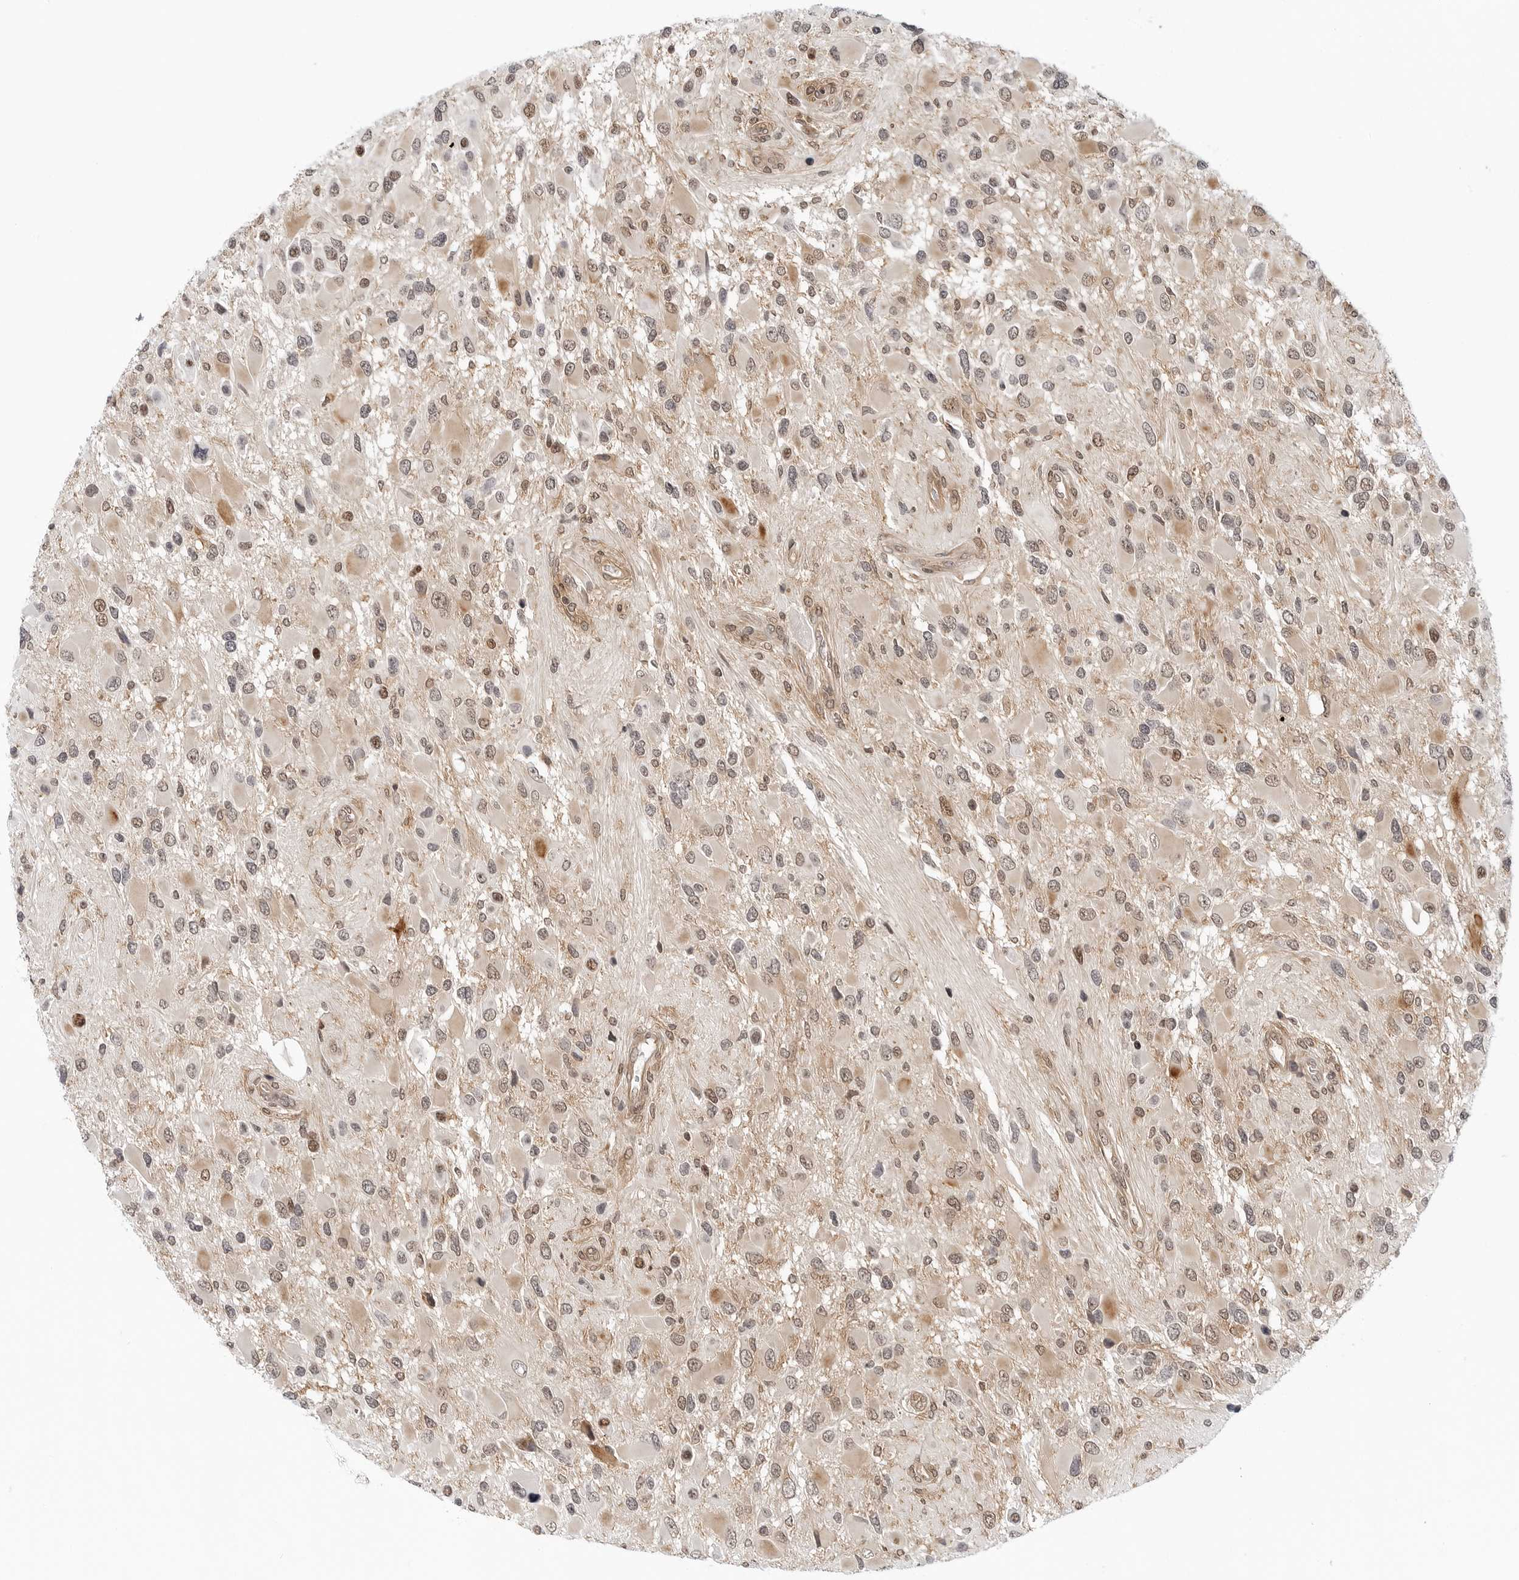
{"staining": {"intensity": "weak", "quantity": "25%-75%", "location": "cytoplasmic/membranous,nuclear"}, "tissue": "glioma", "cell_type": "Tumor cells", "image_type": "cancer", "snomed": [{"axis": "morphology", "description": "Glioma, malignant, High grade"}, {"axis": "topography", "description": "Brain"}], "caption": "Protein expression analysis of glioma reveals weak cytoplasmic/membranous and nuclear staining in approximately 25%-75% of tumor cells. (Brightfield microscopy of DAB IHC at high magnification).", "gene": "MAP2K5", "patient": {"sex": "male", "age": 53}}